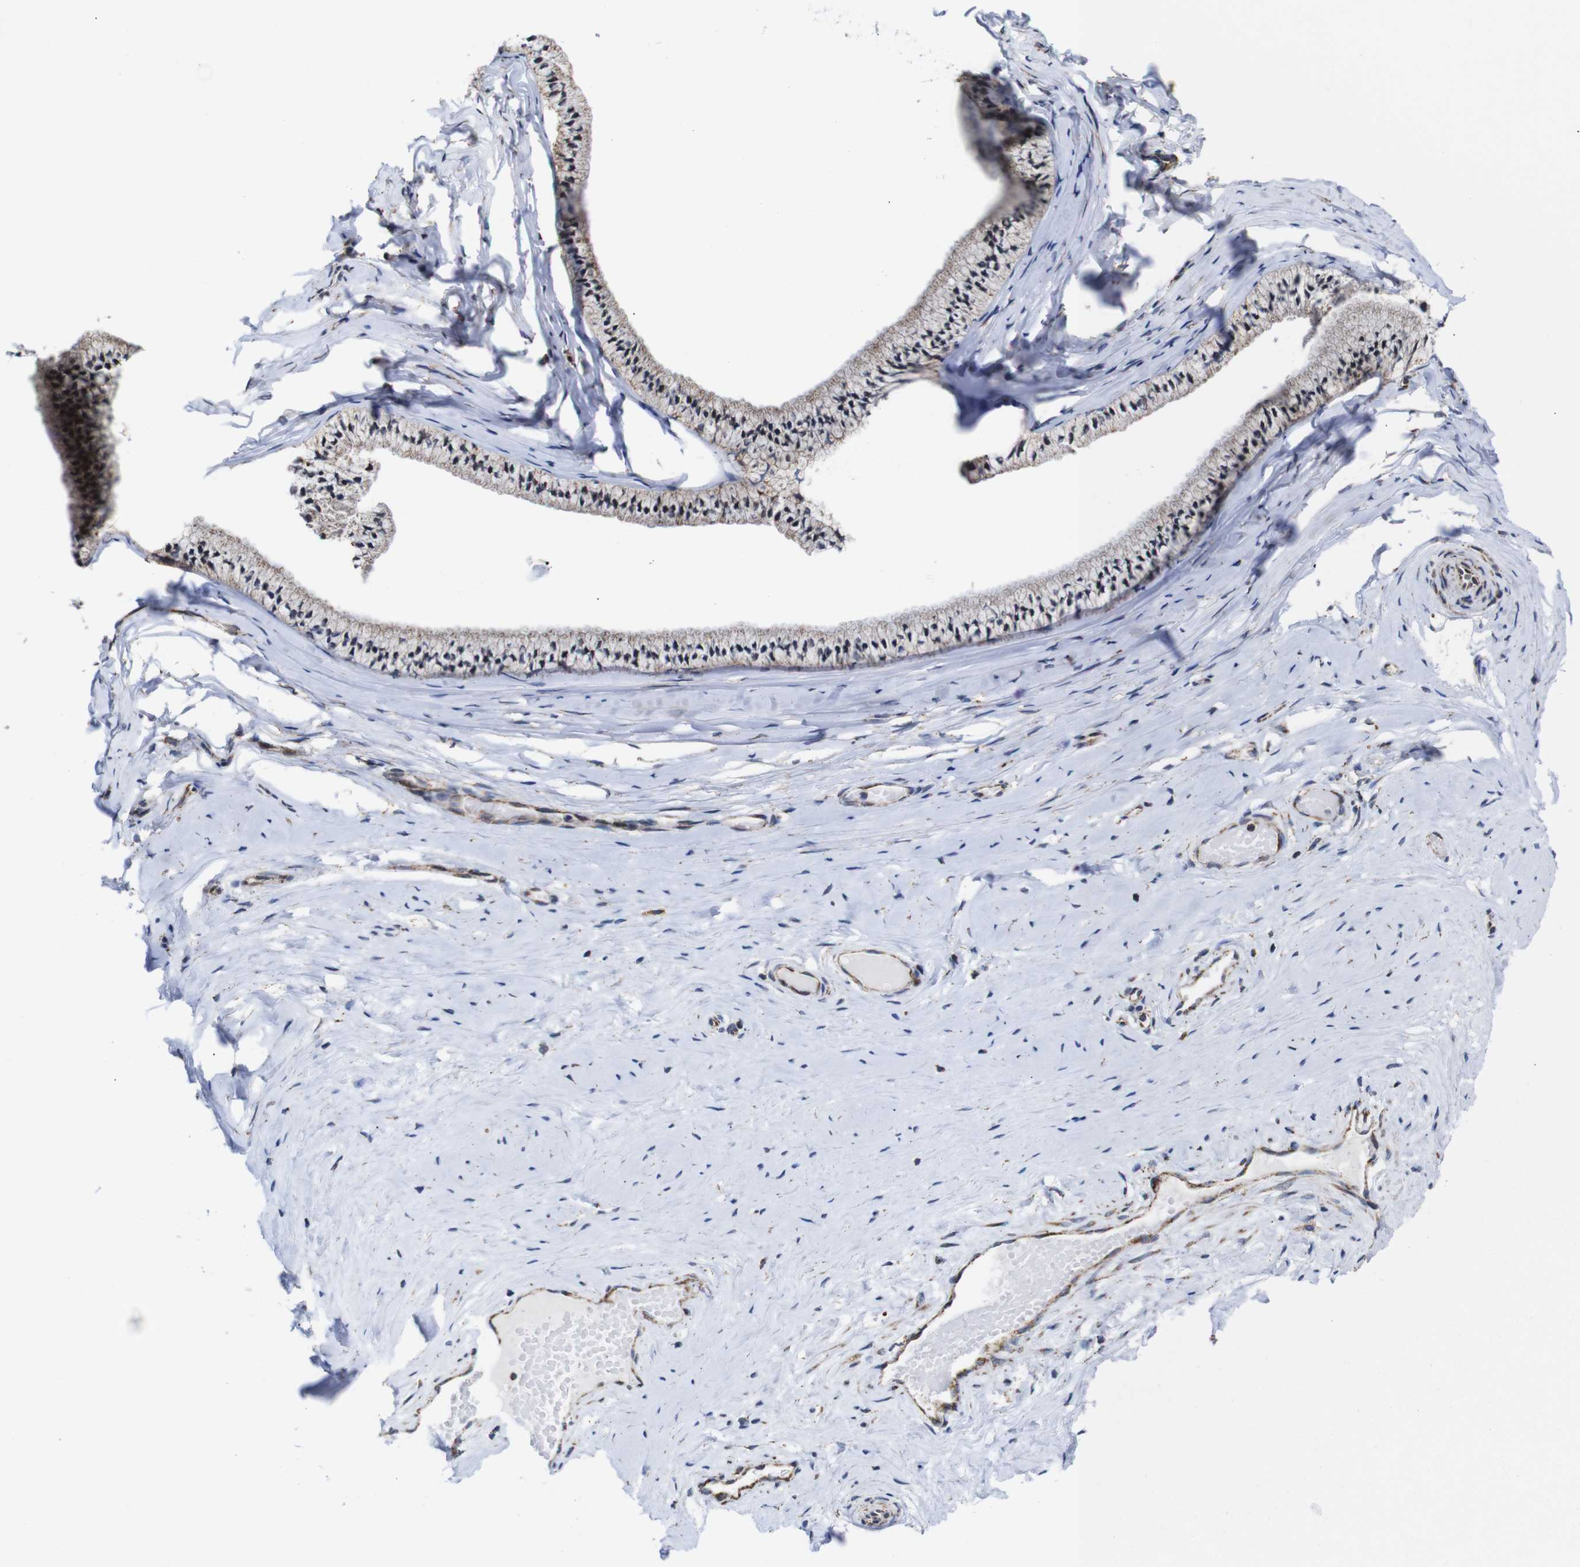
{"staining": {"intensity": "strong", "quantity": ">75%", "location": "cytoplasmic/membranous"}, "tissue": "cervix", "cell_type": "Glandular cells", "image_type": "normal", "snomed": [{"axis": "morphology", "description": "Normal tissue, NOS"}, {"axis": "topography", "description": "Cervix"}], "caption": "Glandular cells display high levels of strong cytoplasmic/membranous staining in approximately >75% of cells in normal cervix. Immunohistochemistry (ihc) stains the protein in brown and the nuclei are stained blue.", "gene": "C17orf80", "patient": {"sex": "female", "age": 39}}